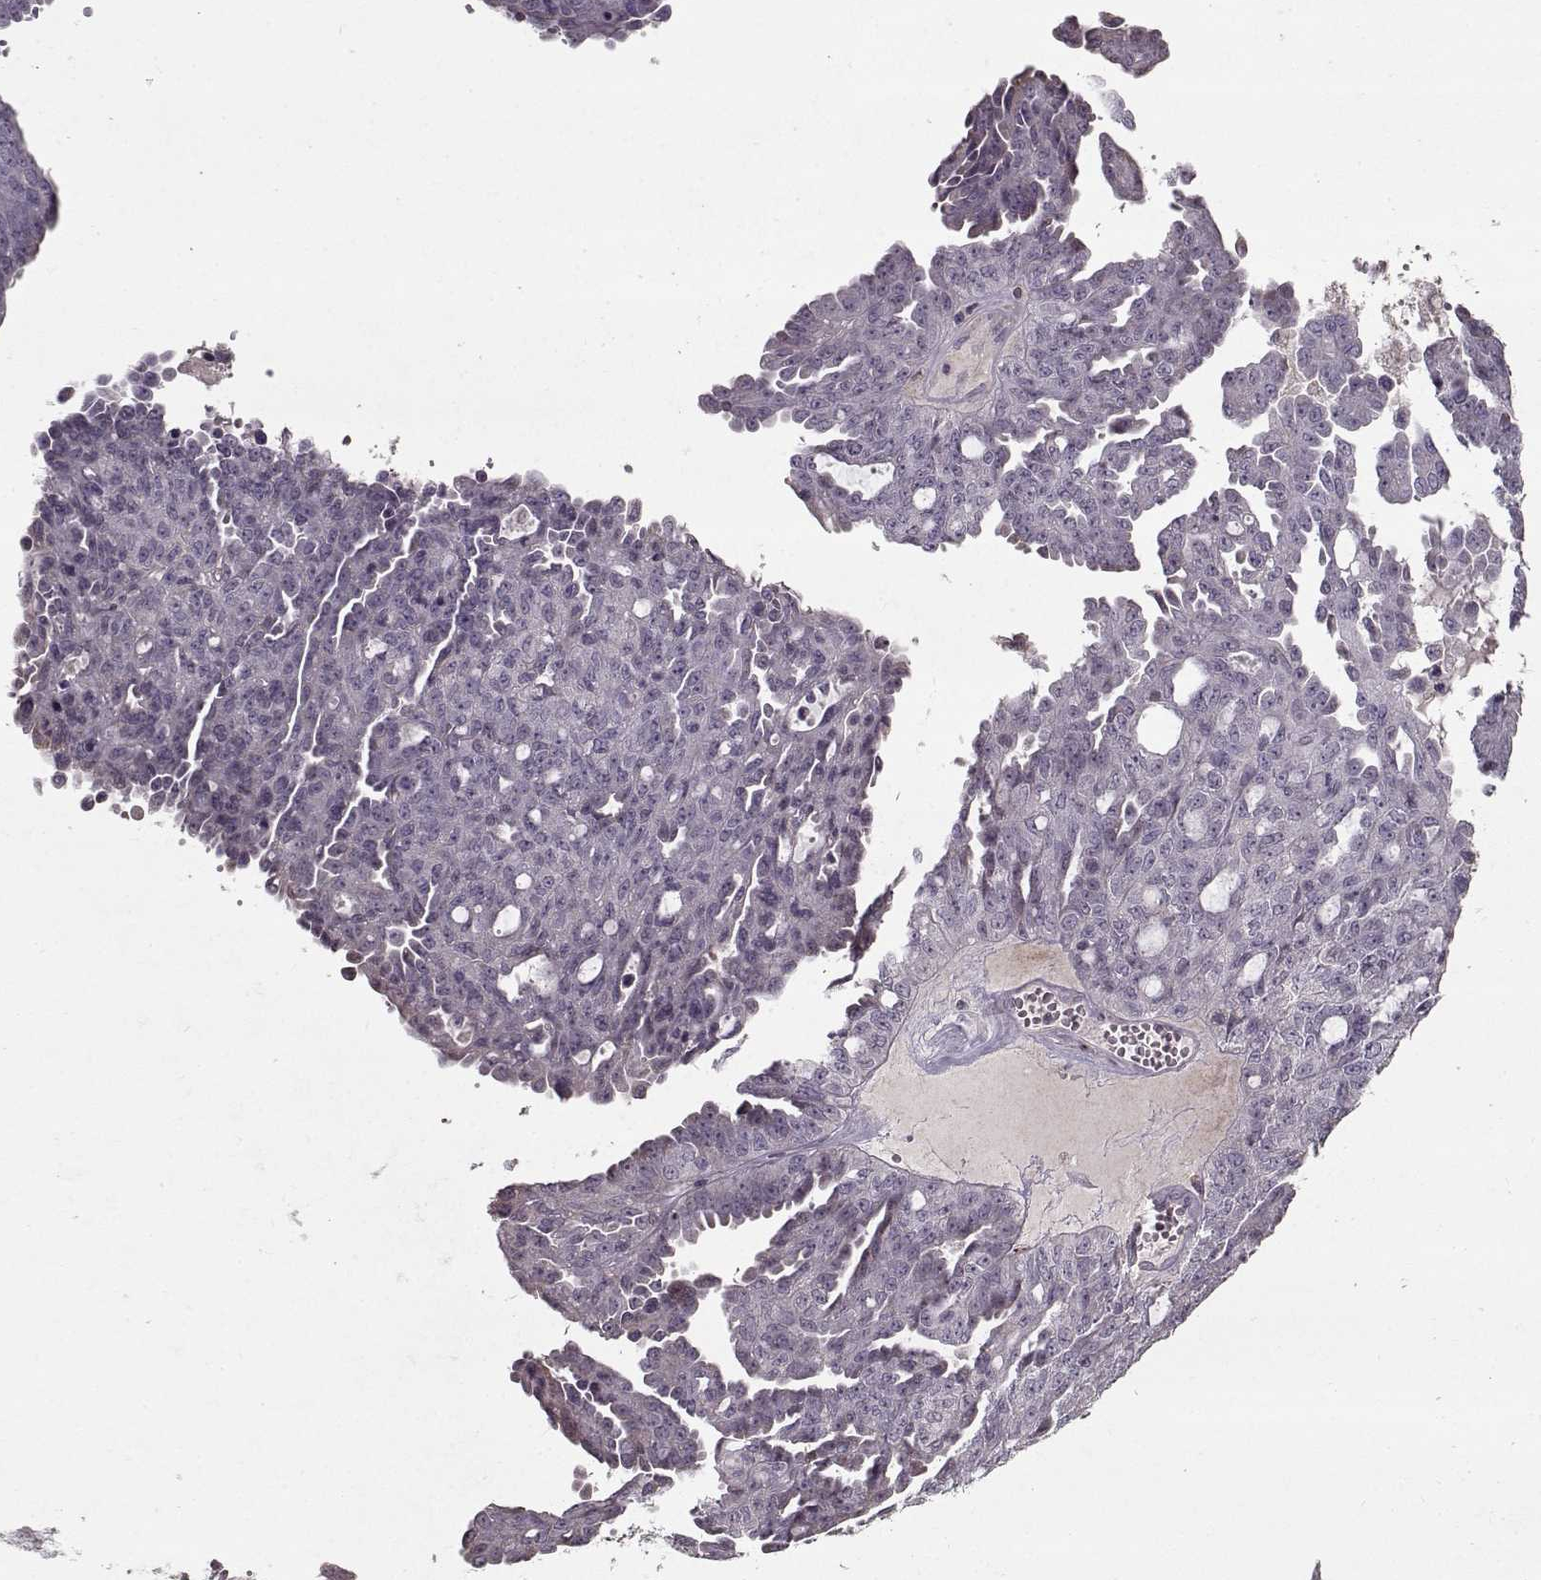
{"staining": {"intensity": "negative", "quantity": "none", "location": "none"}, "tissue": "ovarian cancer", "cell_type": "Tumor cells", "image_type": "cancer", "snomed": [{"axis": "morphology", "description": "Cystadenocarcinoma, serous, NOS"}, {"axis": "topography", "description": "Ovary"}], "caption": "Immunohistochemical staining of serous cystadenocarcinoma (ovarian) shows no significant staining in tumor cells.", "gene": "LAMA2", "patient": {"sex": "female", "age": 71}}